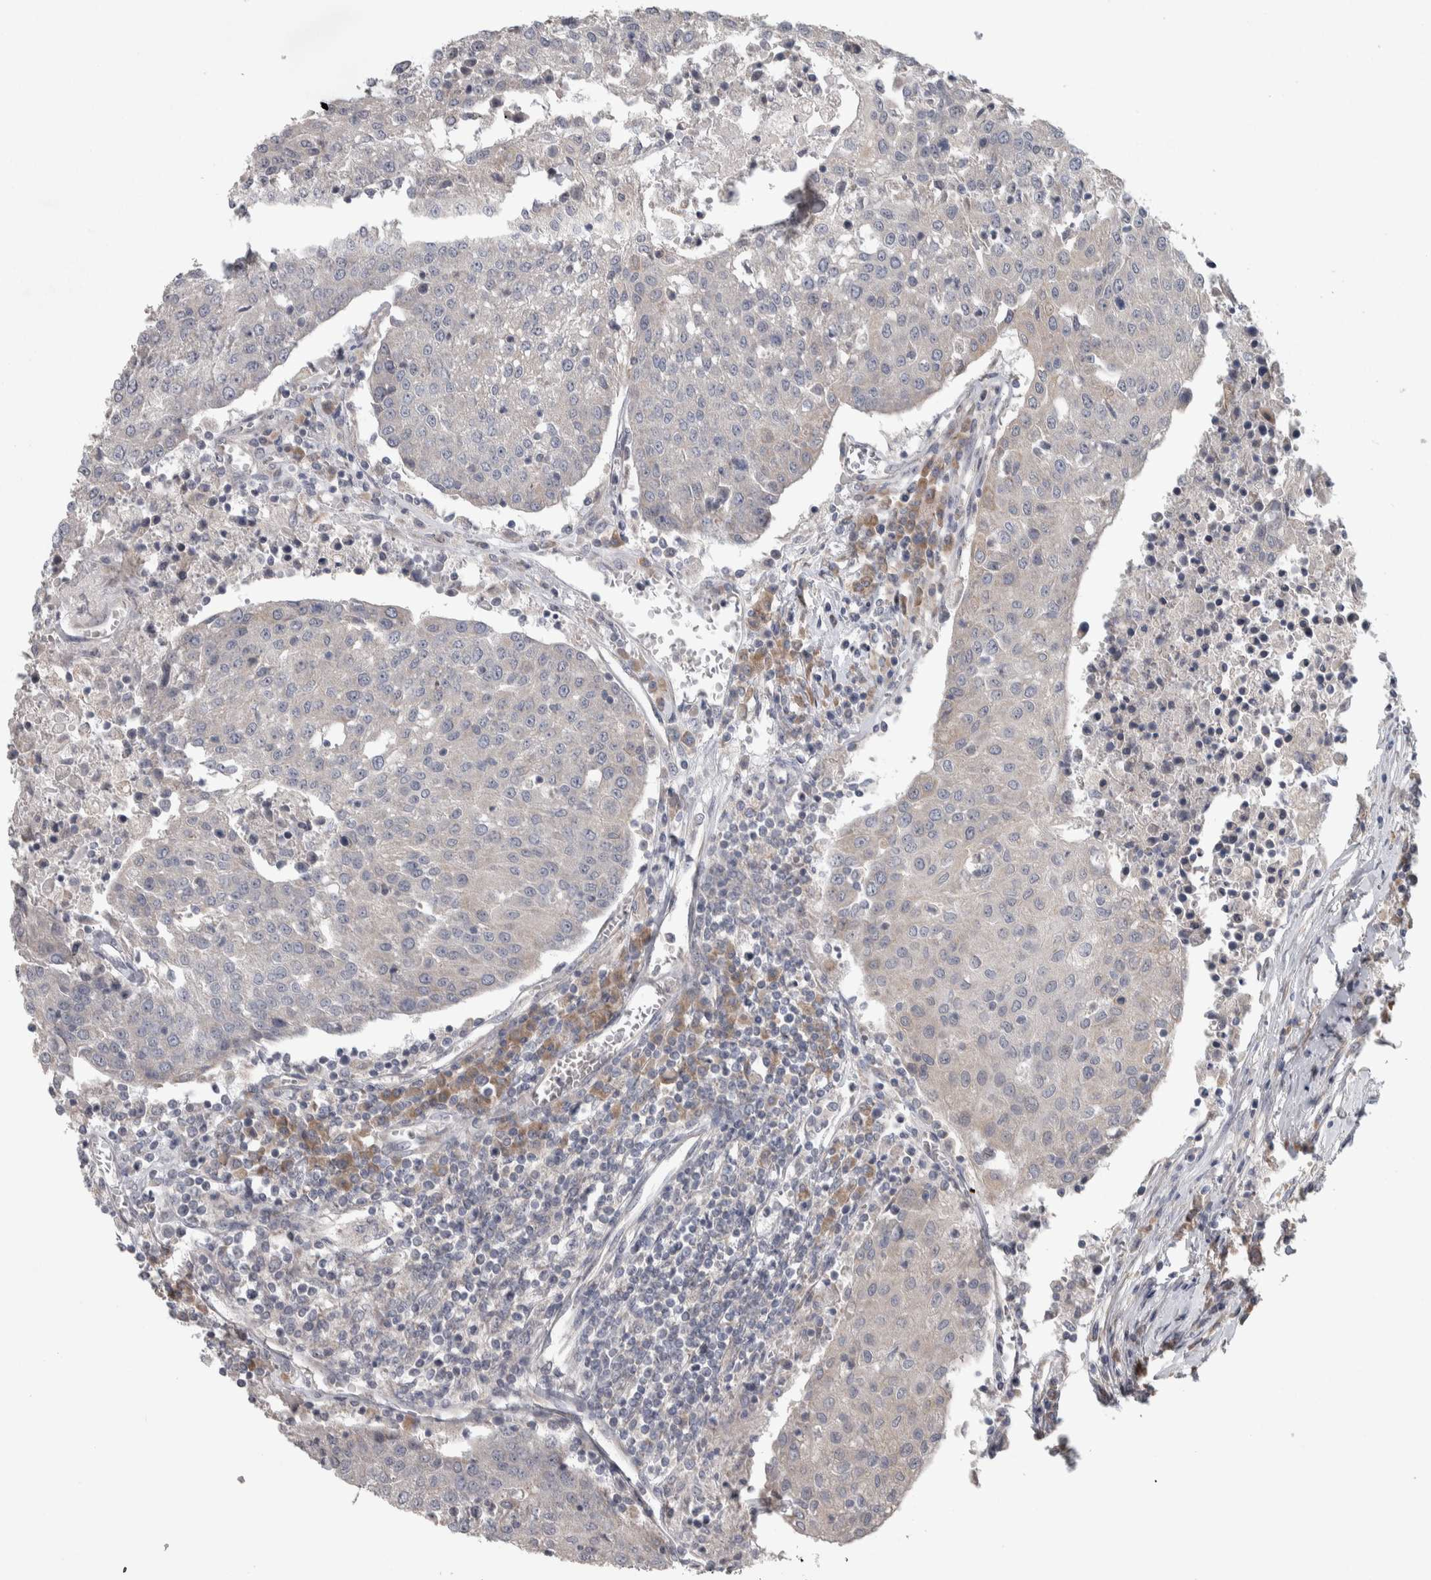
{"staining": {"intensity": "negative", "quantity": "none", "location": "none"}, "tissue": "urothelial cancer", "cell_type": "Tumor cells", "image_type": "cancer", "snomed": [{"axis": "morphology", "description": "Urothelial carcinoma, High grade"}, {"axis": "topography", "description": "Urinary bladder"}], "caption": "The histopathology image exhibits no significant expression in tumor cells of urothelial carcinoma (high-grade).", "gene": "SRP68", "patient": {"sex": "female", "age": 85}}